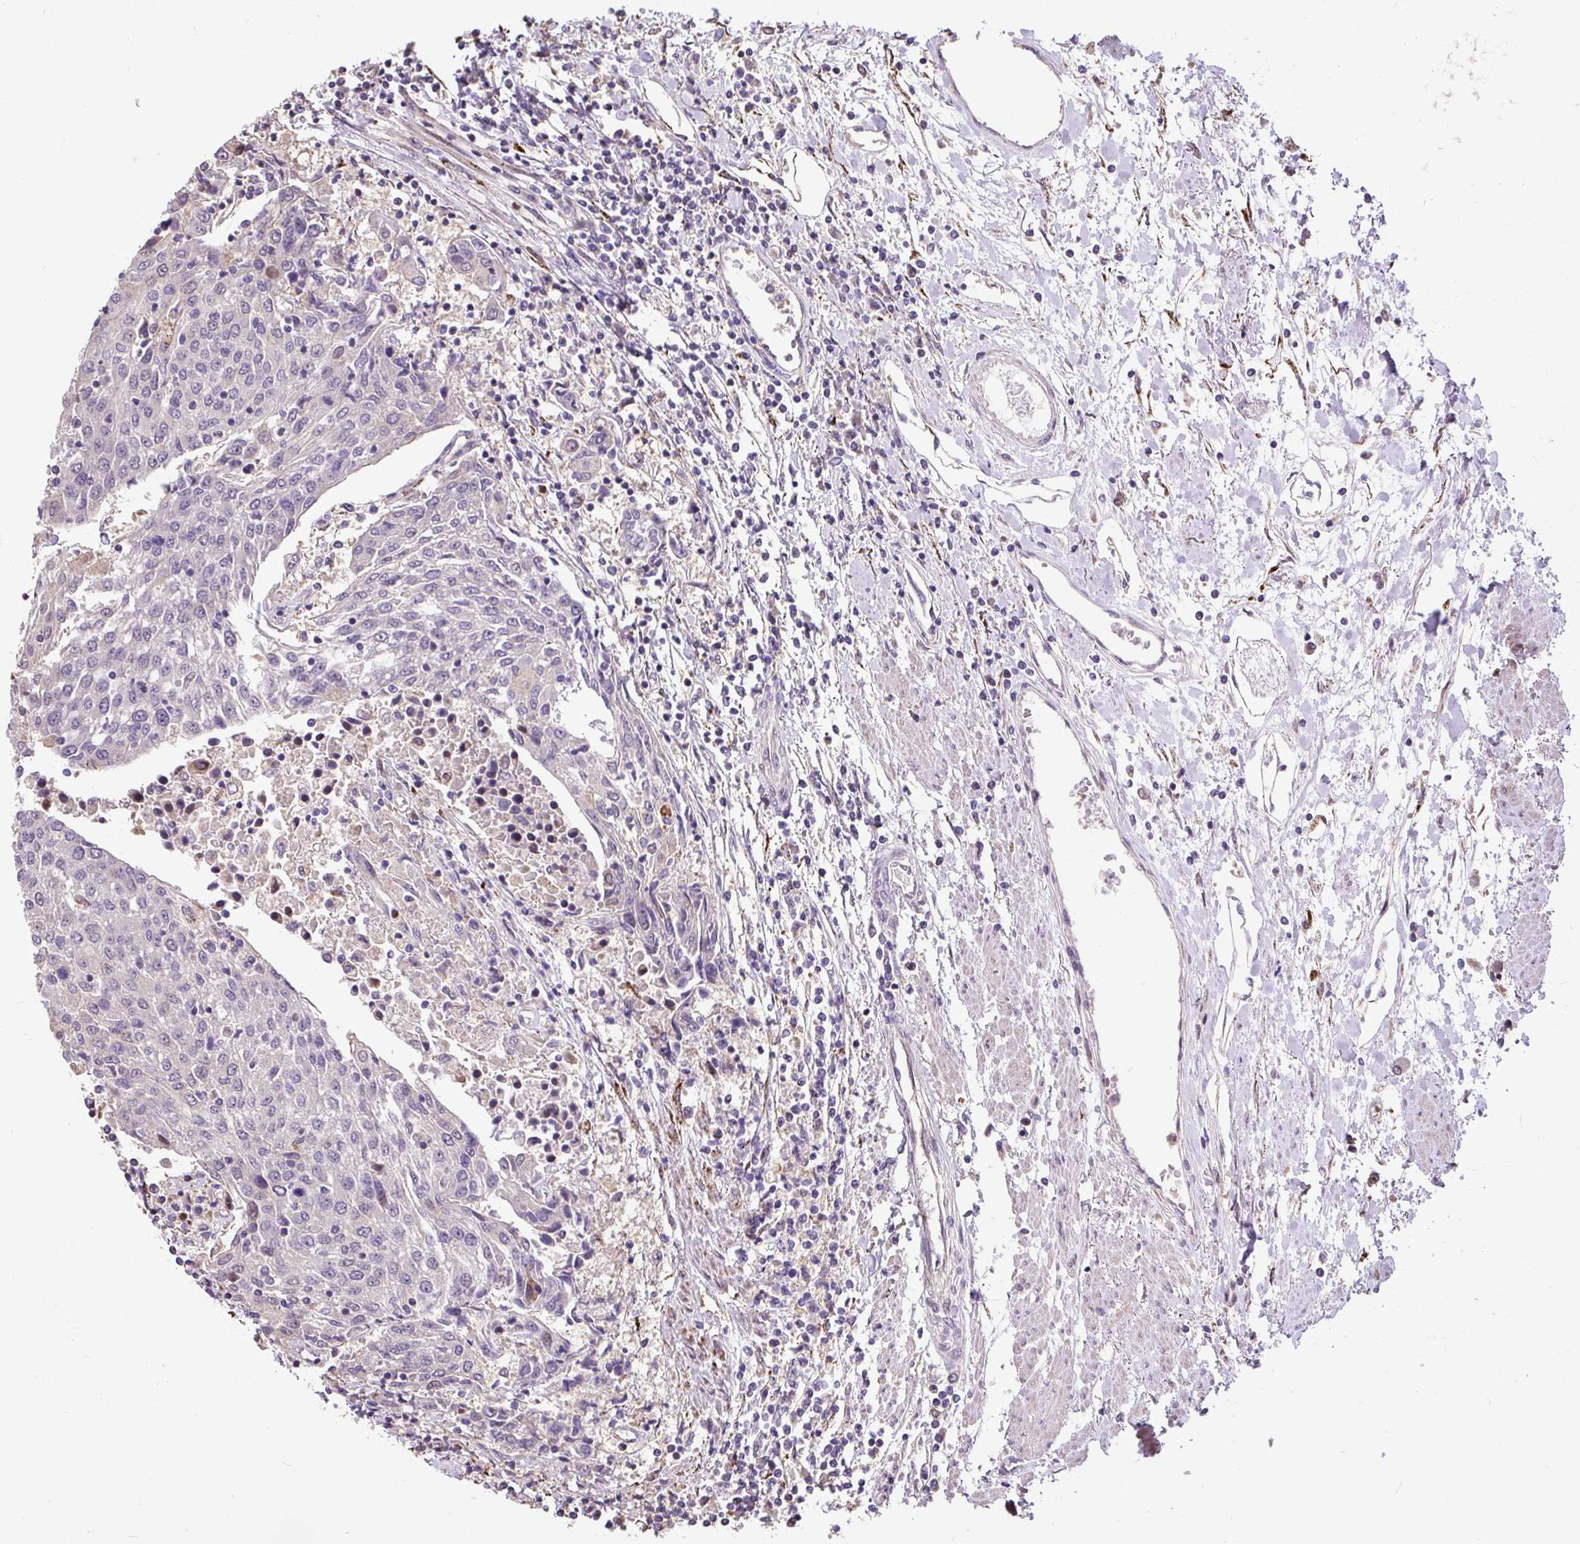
{"staining": {"intensity": "negative", "quantity": "none", "location": "none"}, "tissue": "urothelial cancer", "cell_type": "Tumor cells", "image_type": "cancer", "snomed": [{"axis": "morphology", "description": "Urothelial carcinoma, High grade"}, {"axis": "topography", "description": "Urinary bladder"}], "caption": "This photomicrograph is of urothelial cancer stained with immunohistochemistry to label a protein in brown with the nuclei are counter-stained blue. There is no staining in tumor cells. The staining was performed using DAB to visualize the protein expression in brown, while the nuclei were stained in blue with hematoxylin (Magnification: 20x).", "gene": "PUS7L", "patient": {"sex": "female", "age": 85}}